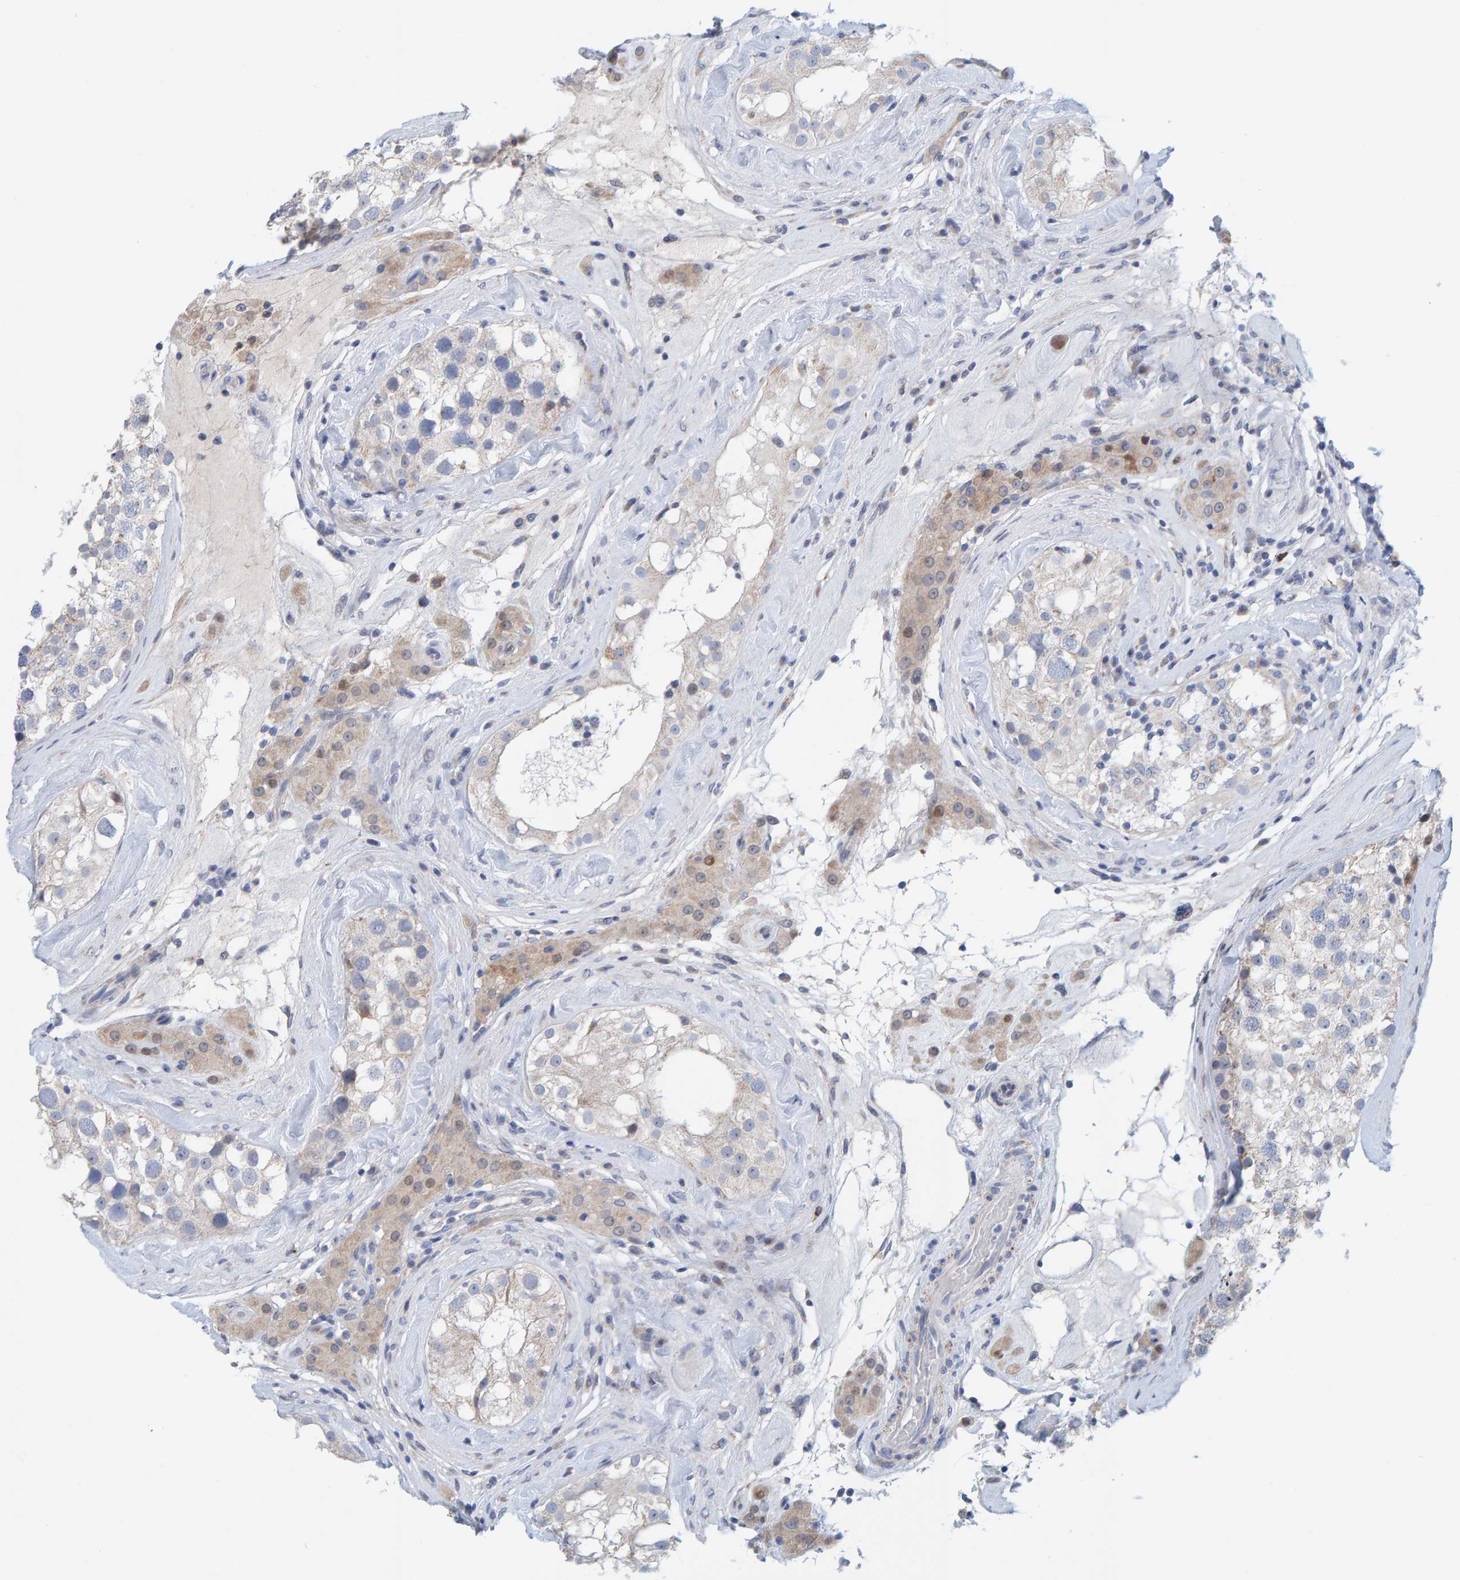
{"staining": {"intensity": "weak", "quantity": "<25%", "location": "cytoplasmic/membranous"}, "tissue": "testis", "cell_type": "Cells in seminiferous ducts", "image_type": "normal", "snomed": [{"axis": "morphology", "description": "Normal tissue, NOS"}, {"axis": "topography", "description": "Testis"}], "caption": "DAB immunohistochemical staining of benign testis reveals no significant expression in cells in seminiferous ducts.", "gene": "ZC3H3", "patient": {"sex": "male", "age": 46}}